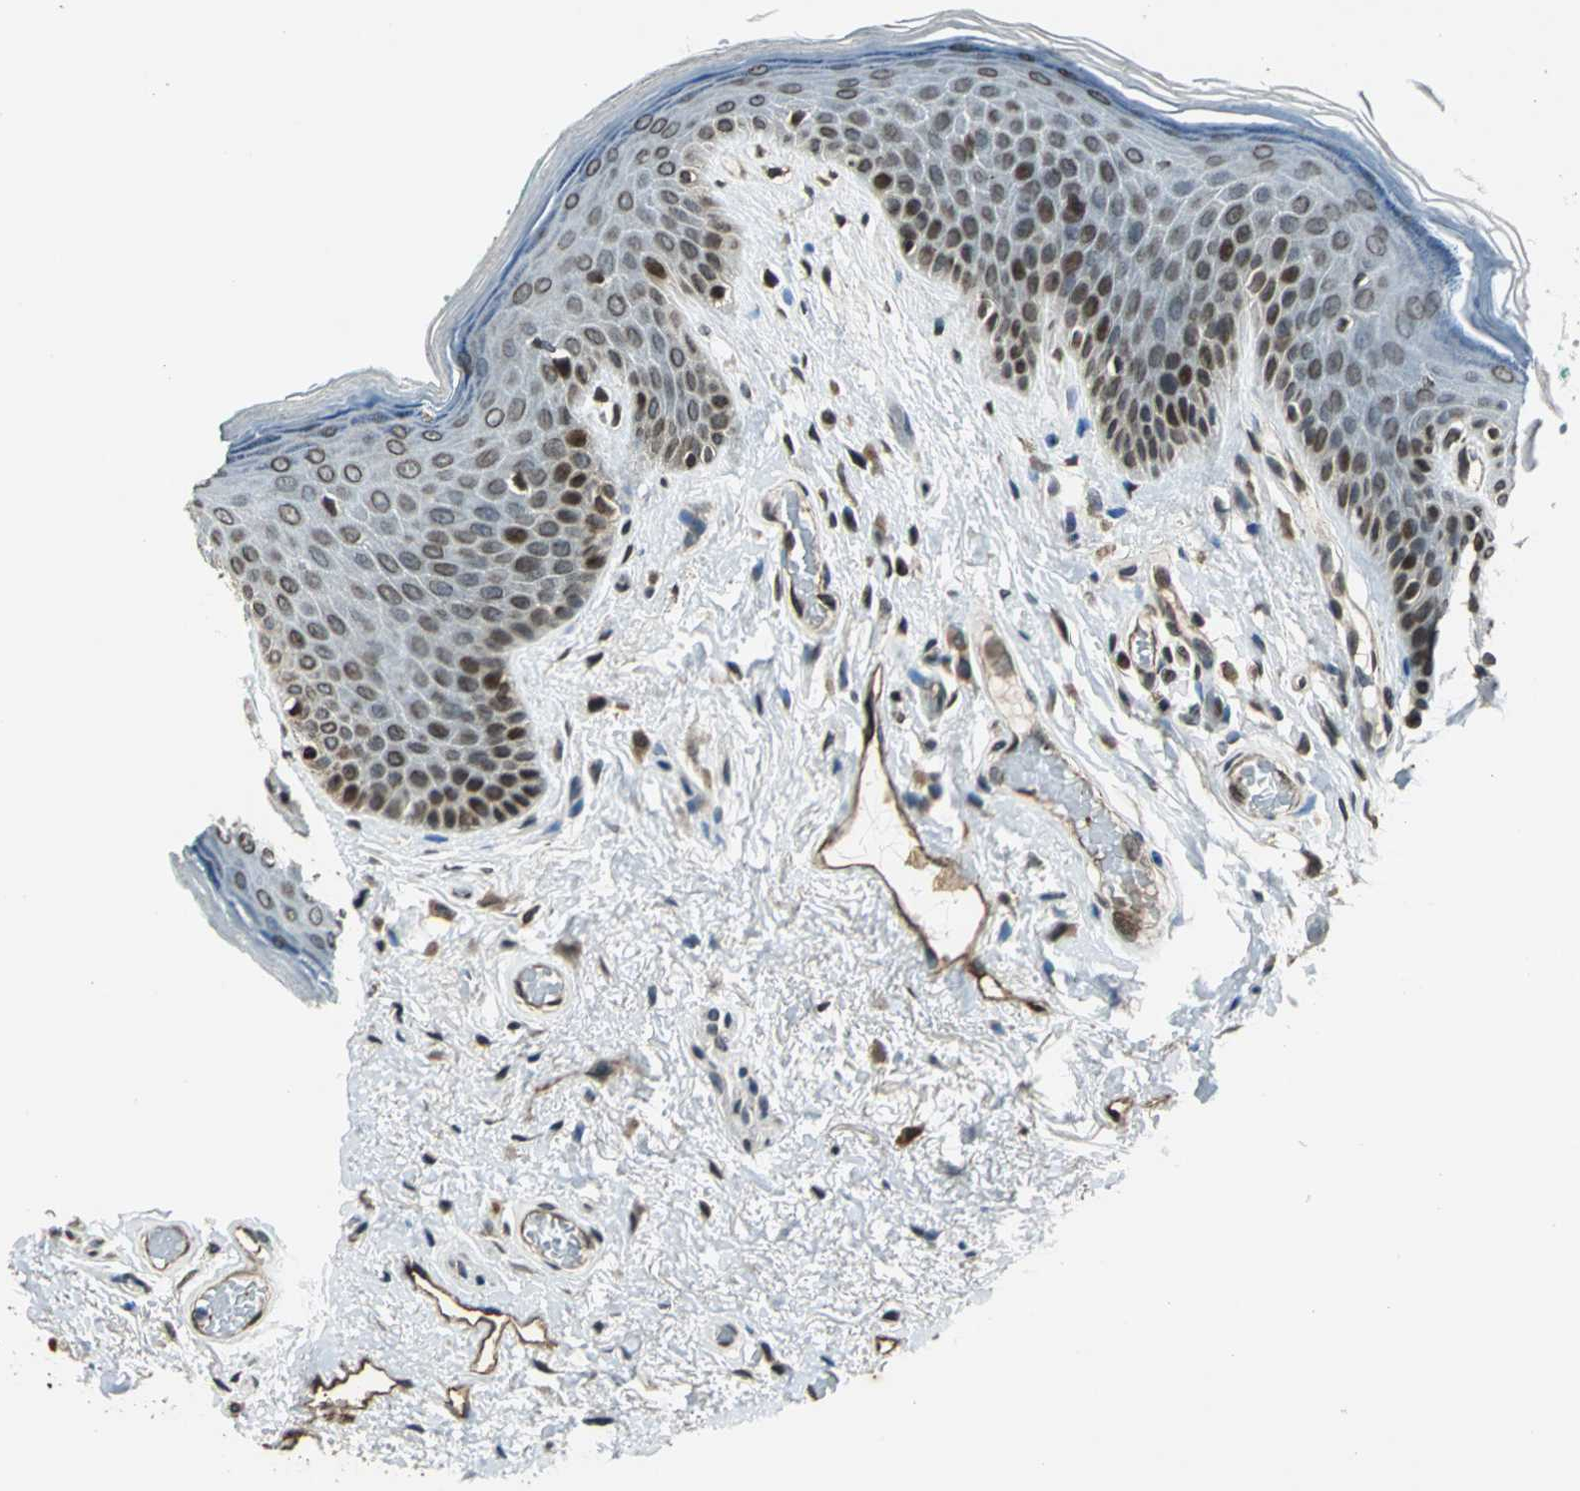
{"staining": {"intensity": "strong", "quantity": "25%-75%", "location": "cytoplasmic/membranous,nuclear"}, "tissue": "skin", "cell_type": "Epidermal cells", "image_type": "normal", "snomed": [{"axis": "morphology", "description": "Normal tissue, NOS"}, {"axis": "topography", "description": "Anal"}], "caption": "Strong cytoplasmic/membranous,nuclear protein expression is identified in approximately 25%-75% of epidermal cells in skin. (DAB (3,3'-diaminobenzidine) IHC, brown staining for protein, blue staining for nuclei).", "gene": "BRIP1", "patient": {"sex": "male", "age": 74}}